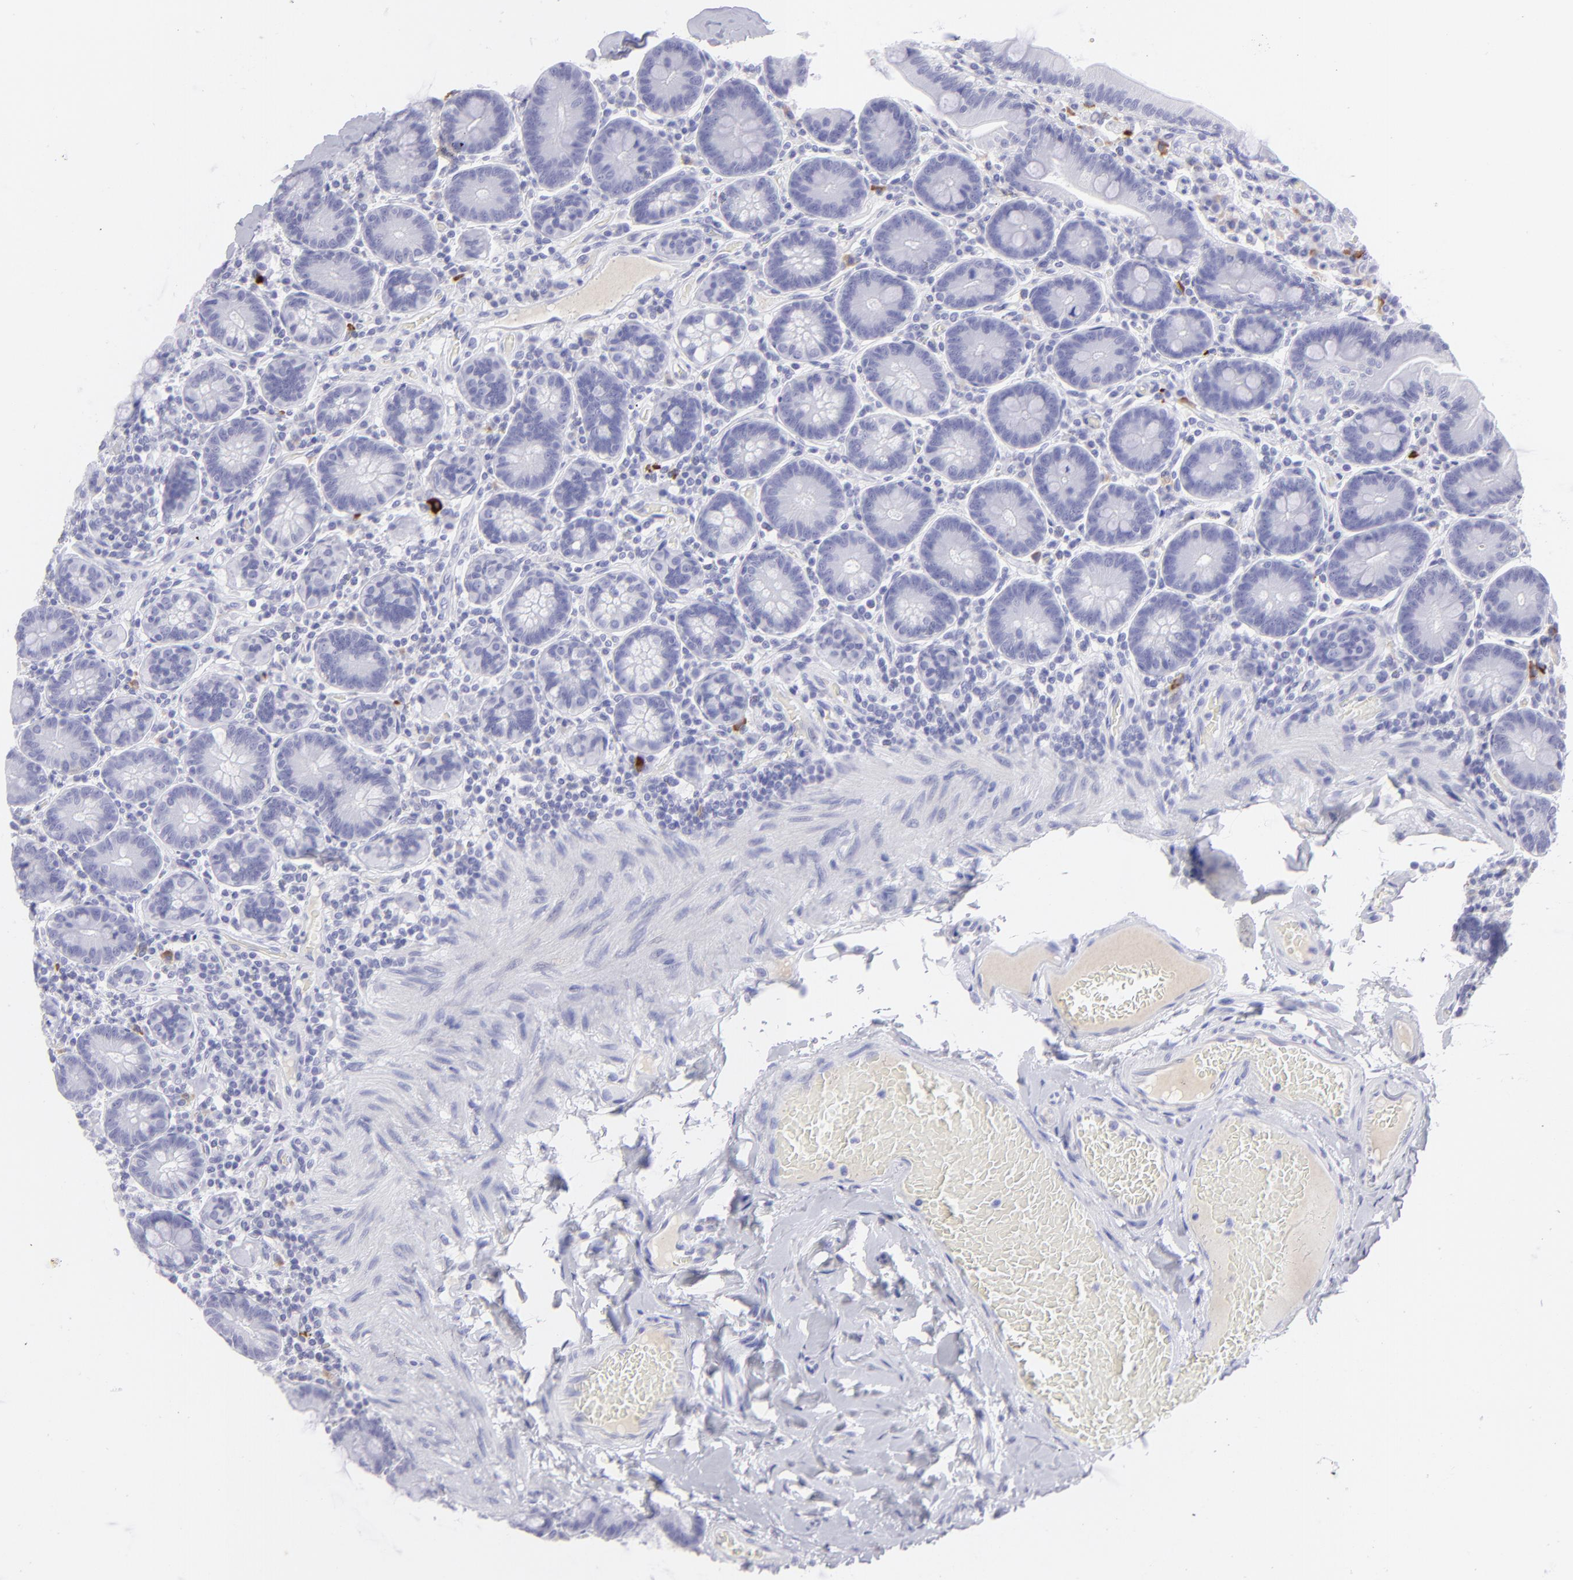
{"staining": {"intensity": "negative", "quantity": "none", "location": "none"}, "tissue": "duodenum", "cell_type": "Glandular cells", "image_type": "normal", "snomed": [{"axis": "morphology", "description": "Normal tissue, NOS"}, {"axis": "topography", "description": "Duodenum"}], "caption": "The immunohistochemistry image has no significant expression in glandular cells of duodenum. The staining was performed using DAB (3,3'-diaminobenzidine) to visualize the protein expression in brown, while the nuclei were stained in blue with hematoxylin (Magnification: 20x).", "gene": "SLC1A2", "patient": {"sex": "male", "age": 66}}